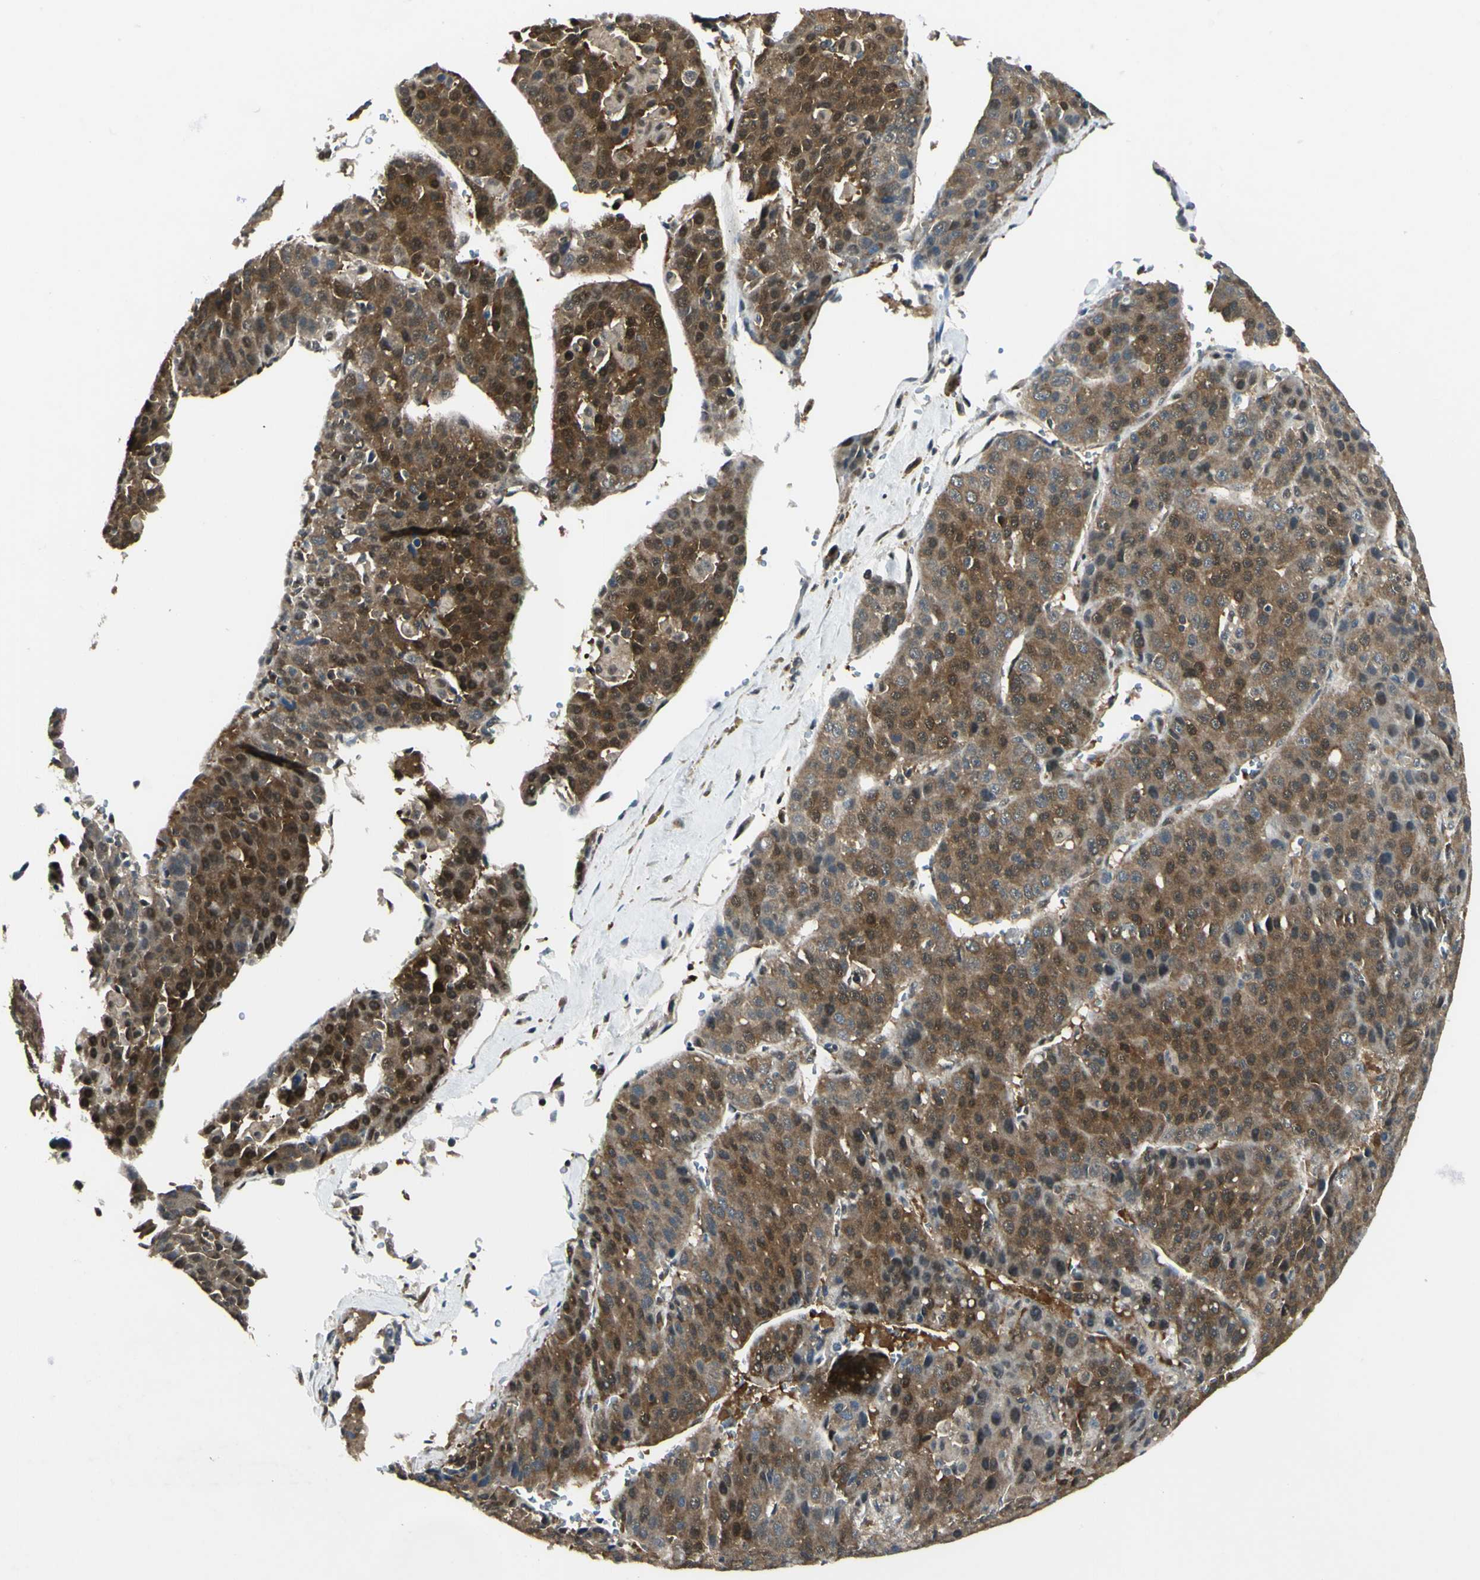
{"staining": {"intensity": "moderate", "quantity": ">75%", "location": "cytoplasmic/membranous,nuclear"}, "tissue": "liver cancer", "cell_type": "Tumor cells", "image_type": "cancer", "snomed": [{"axis": "morphology", "description": "Carcinoma, Hepatocellular, NOS"}, {"axis": "topography", "description": "Liver"}], "caption": "Protein expression analysis of hepatocellular carcinoma (liver) shows moderate cytoplasmic/membranous and nuclear expression in approximately >75% of tumor cells.", "gene": "PSMD5", "patient": {"sex": "female", "age": 53}}